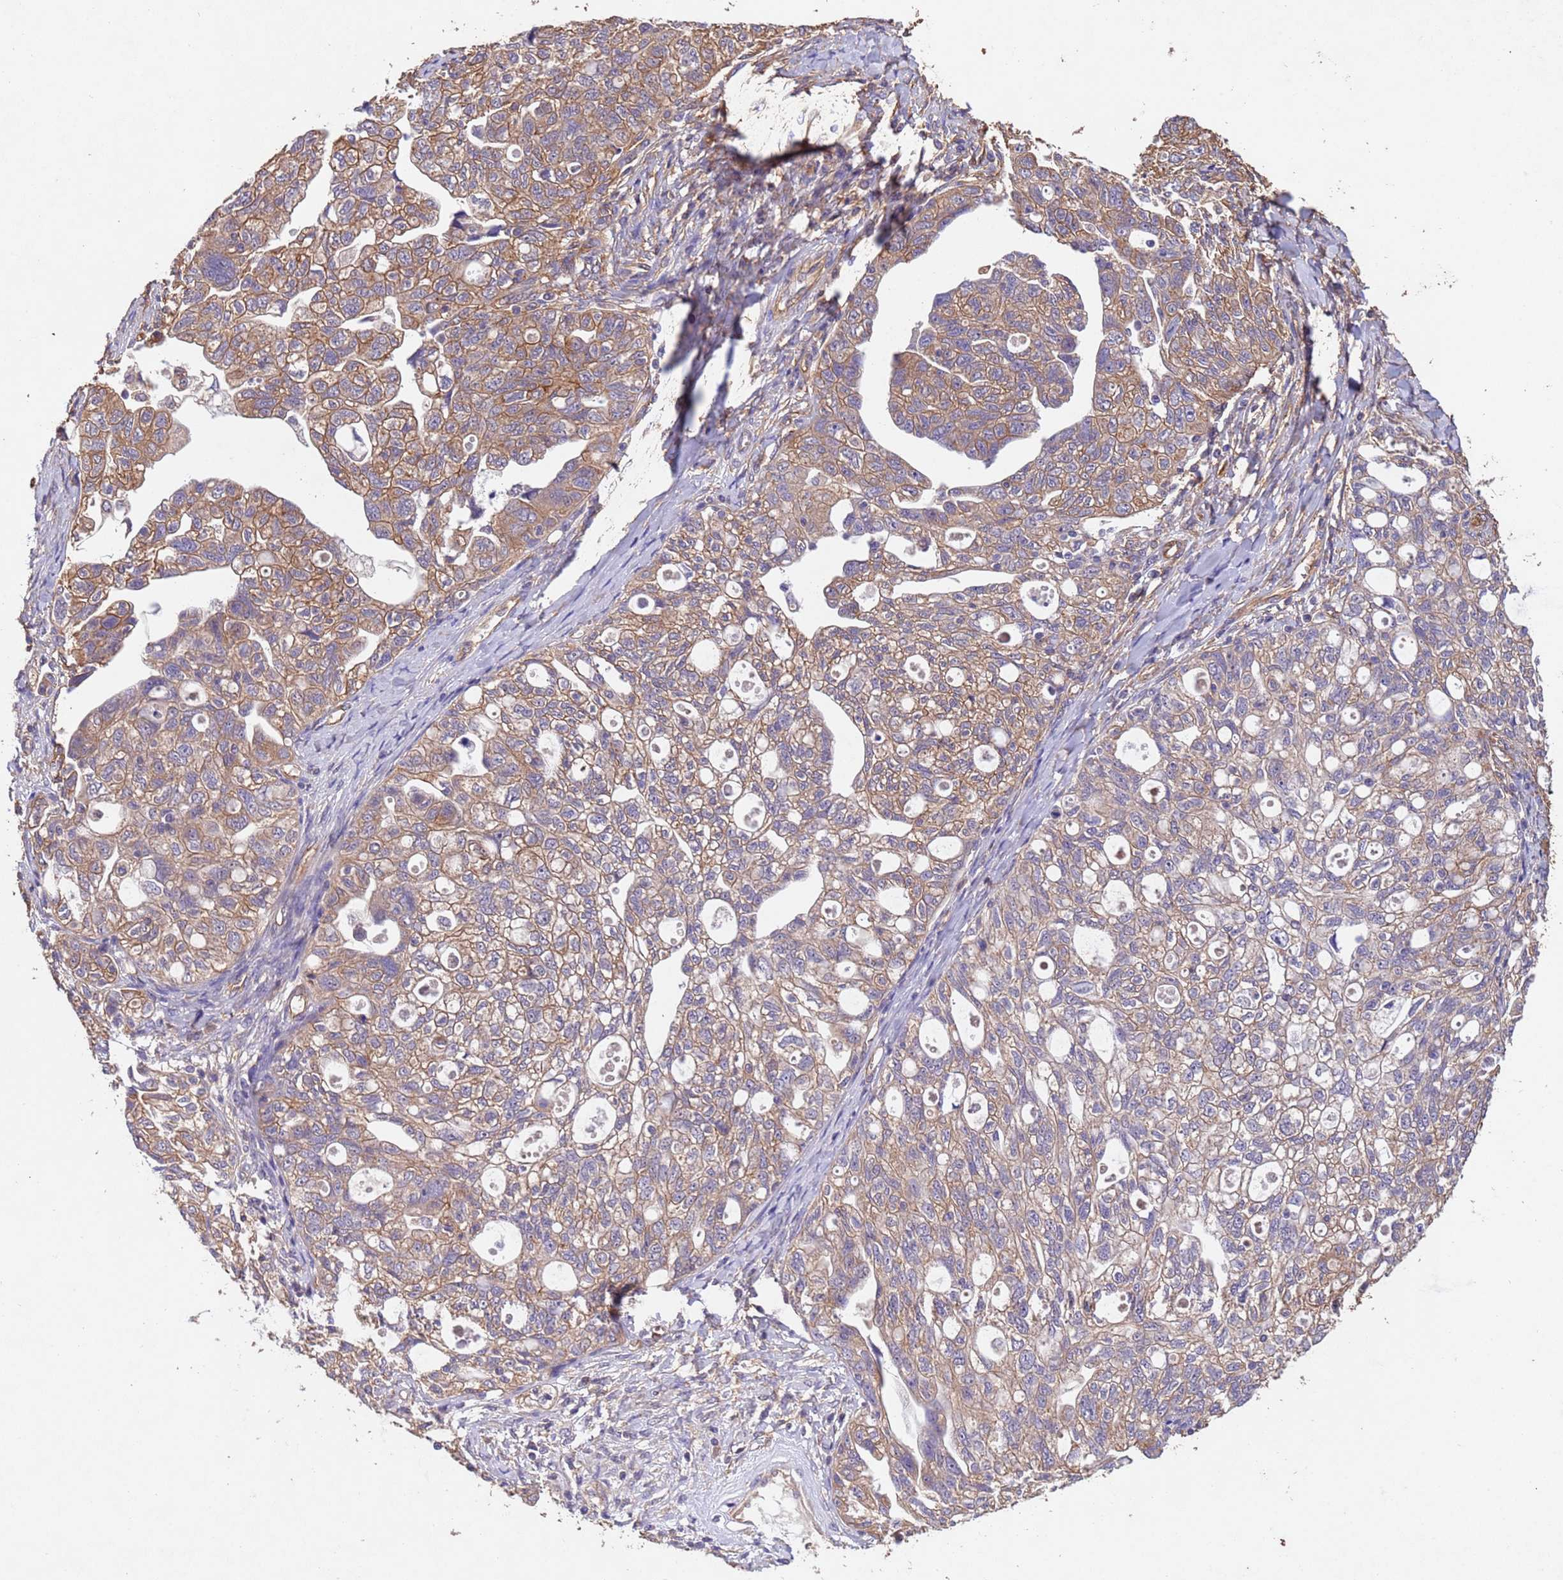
{"staining": {"intensity": "moderate", "quantity": ">75%", "location": "cytoplasmic/membranous"}, "tissue": "ovarian cancer", "cell_type": "Tumor cells", "image_type": "cancer", "snomed": [{"axis": "morphology", "description": "Carcinoma, NOS"}, {"axis": "morphology", "description": "Cystadenocarcinoma, serous, NOS"}, {"axis": "topography", "description": "Ovary"}], "caption": "Protein positivity by IHC displays moderate cytoplasmic/membranous staining in approximately >75% of tumor cells in ovarian cancer.", "gene": "MTX3", "patient": {"sex": "female", "age": 69}}